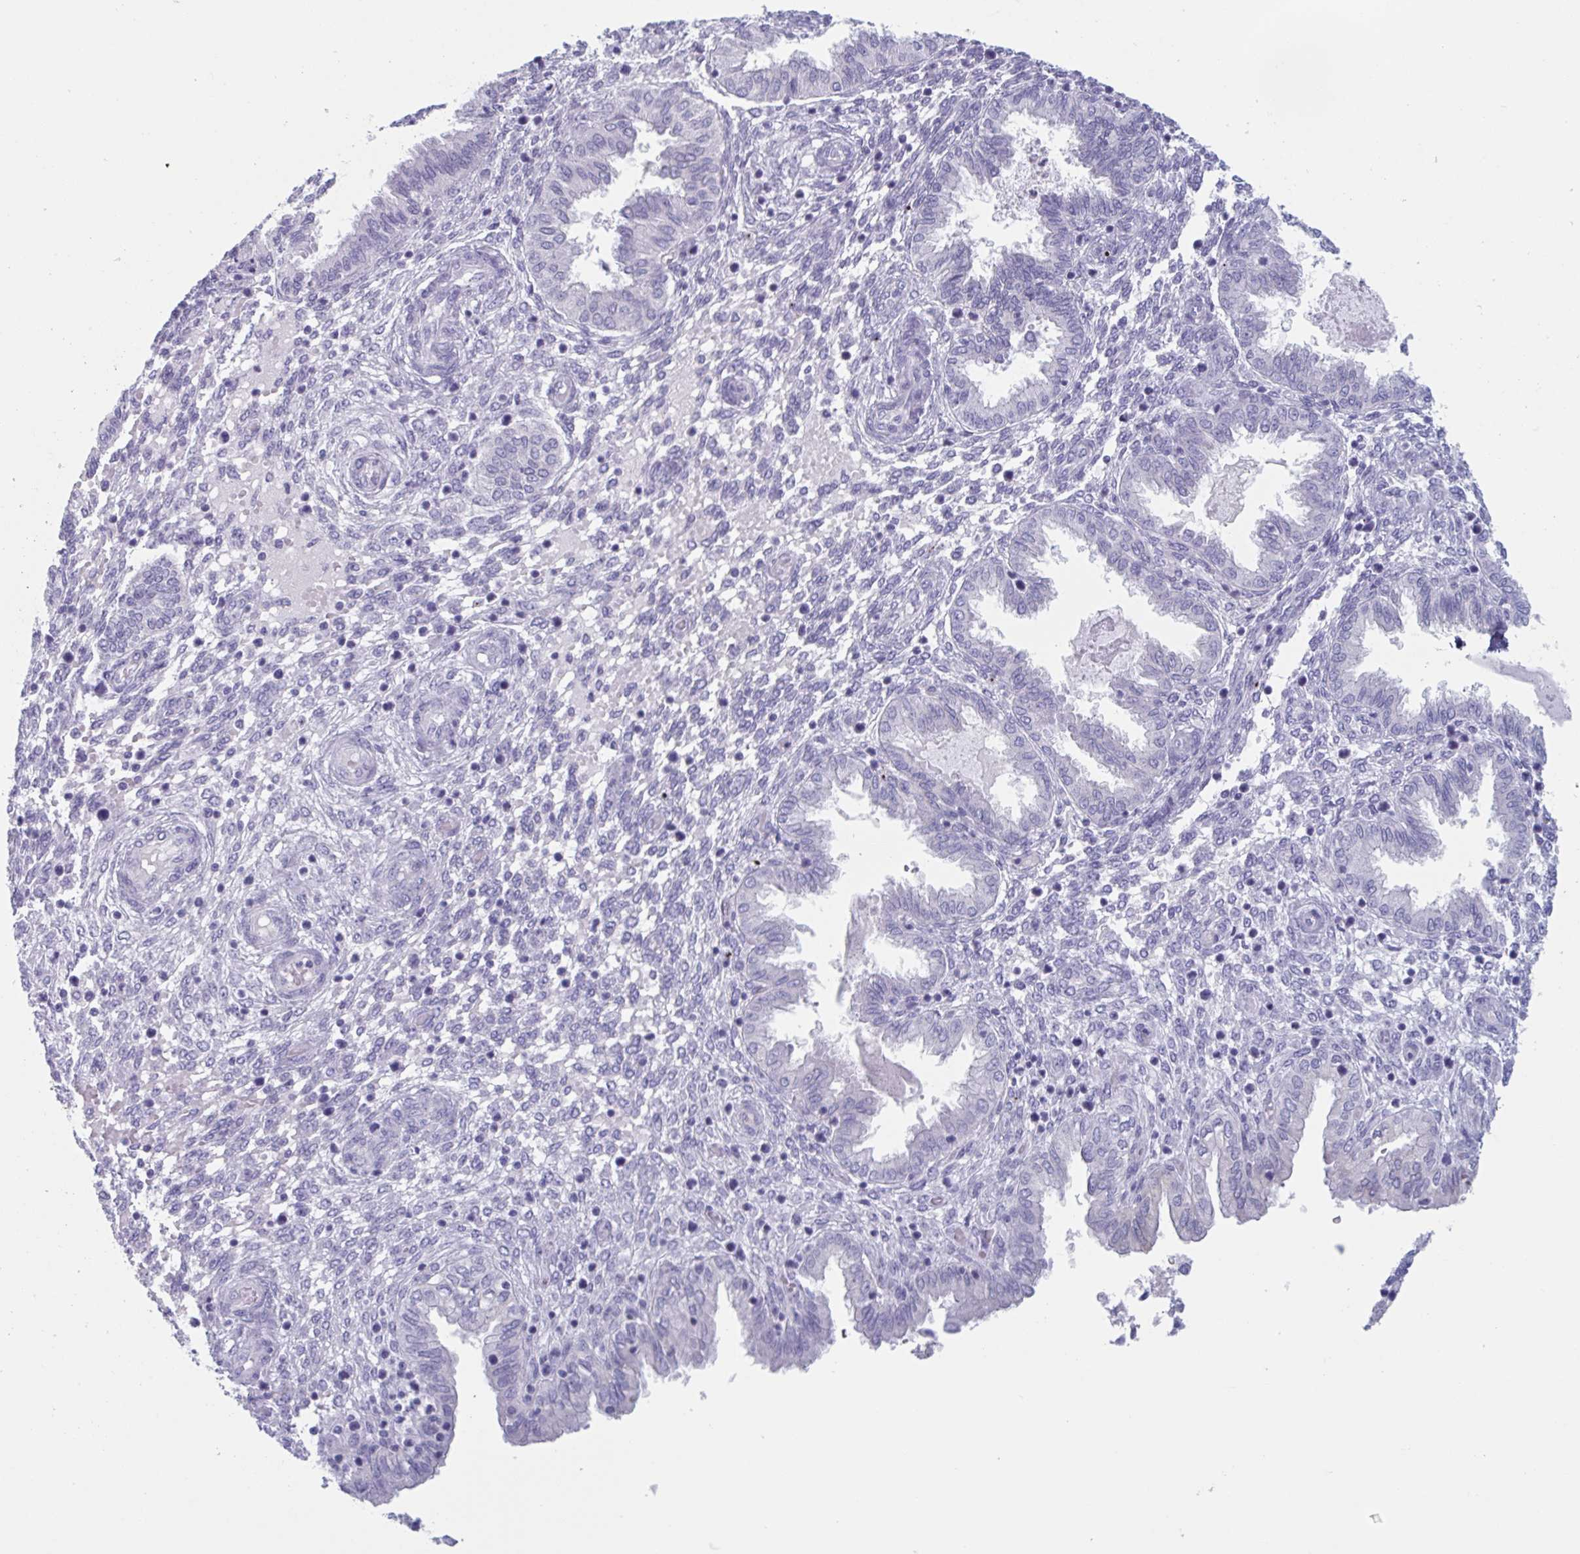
{"staining": {"intensity": "negative", "quantity": "none", "location": "none"}, "tissue": "endometrium", "cell_type": "Cells in endometrial stroma", "image_type": "normal", "snomed": [{"axis": "morphology", "description": "Normal tissue, NOS"}, {"axis": "topography", "description": "Endometrium"}], "caption": "High power microscopy histopathology image of an IHC image of unremarkable endometrium, revealing no significant positivity in cells in endometrial stroma. (Stains: DAB (3,3'-diaminobenzidine) immunohistochemistry with hematoxylin counter stain, Microscopy: brightfield microscopy at high magnification).", "gene": "HSD11B2", "patient": {"sex": "female", "age": 33}}